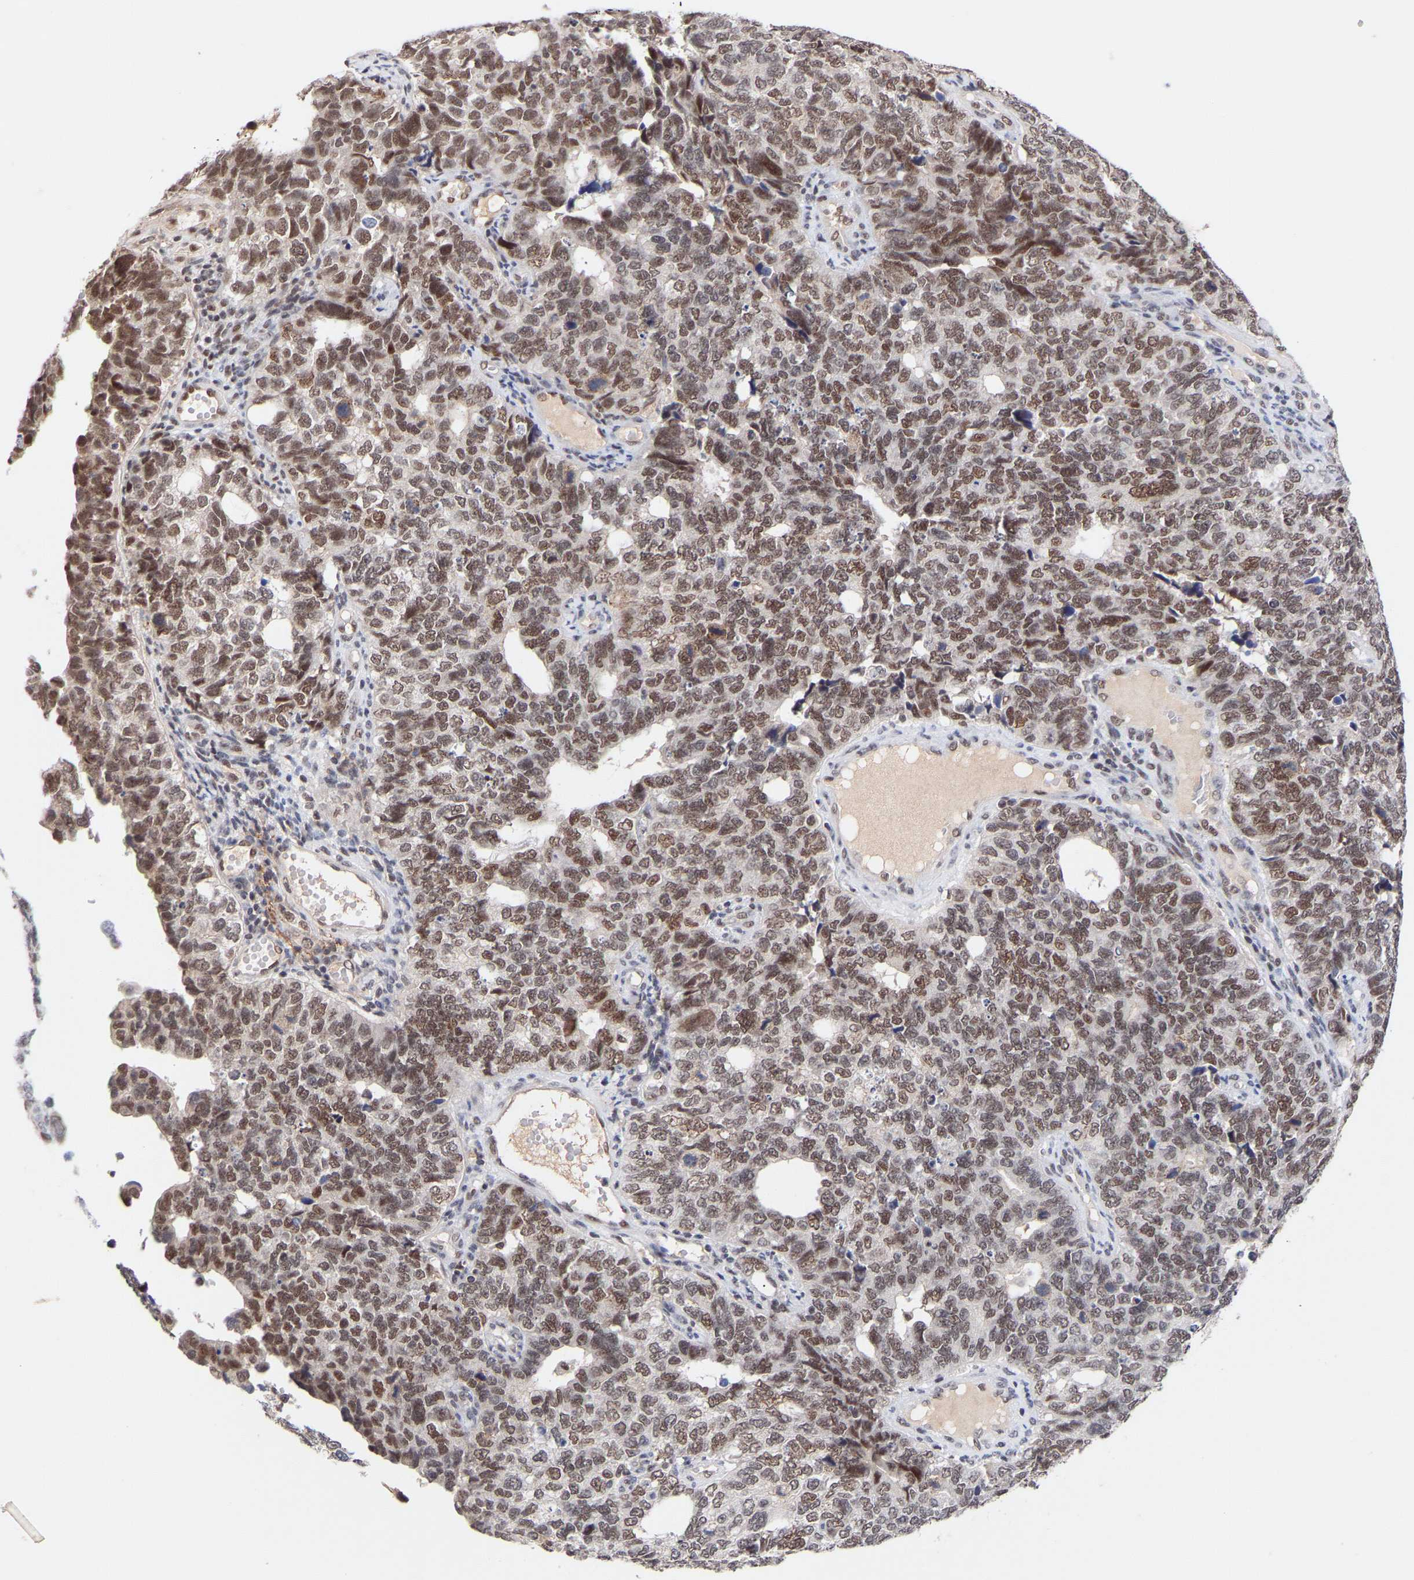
{"staining": {"intensity": "moderate", "quantity": ">75%", "location": "nuclear"}, "tissue": "cervical cancer", "cell_type": "Tumor cells", "image_type": "cancer", "snomed": [{"axis": "morphology", "description": "Squamous cell carcinoma, NOS"}, {"axis": "topography", "description": "Cervix"}], "caption": "Moderate nuclear positivity for a protein is identified in about >75% of tumor cells of squamous cell carcinoma (cervical) using immunohistochemistry (IHC).", "gene": "RBM15", "patient": {"sex": "female", "age": 63}}